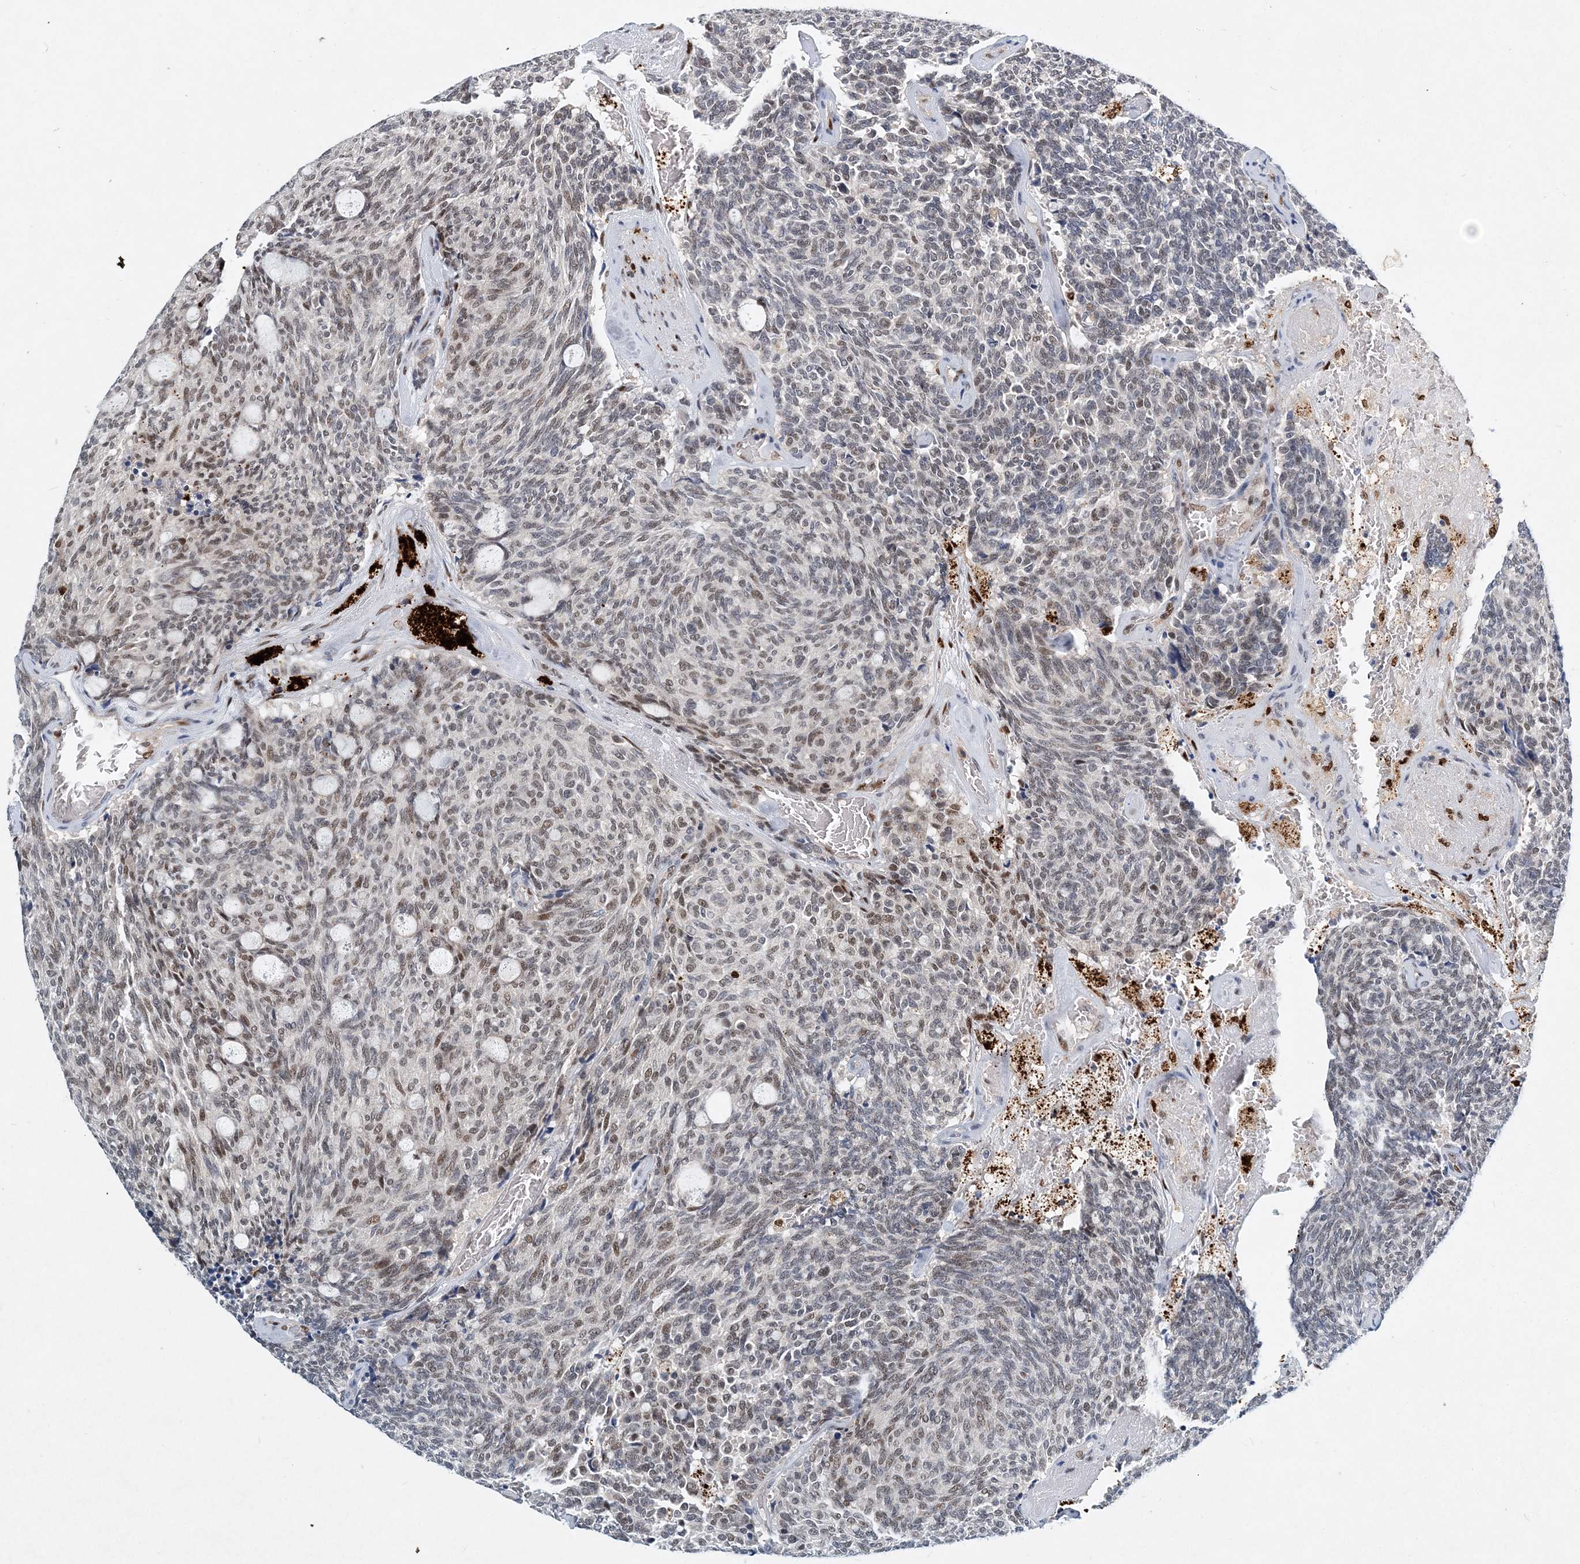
{"staining": {"intensity": "weak", "quantity": "<25%", "location": "nuclear"}, "tissue": "carcinoid", "cell_type": "Tumor cells", "image_type": "cancer", "snomed": [{"axis": "morphology", "description": "Carcinoid, malignant, NOS"}, {"axis": "topography", "description": "Pancreas"}], "caption": "A micrograph of human carcinoid (malignant) is negative for staining in tumor cells.", "gene": "KPNA4", "patient": {"sex": "female", "age": 54}}